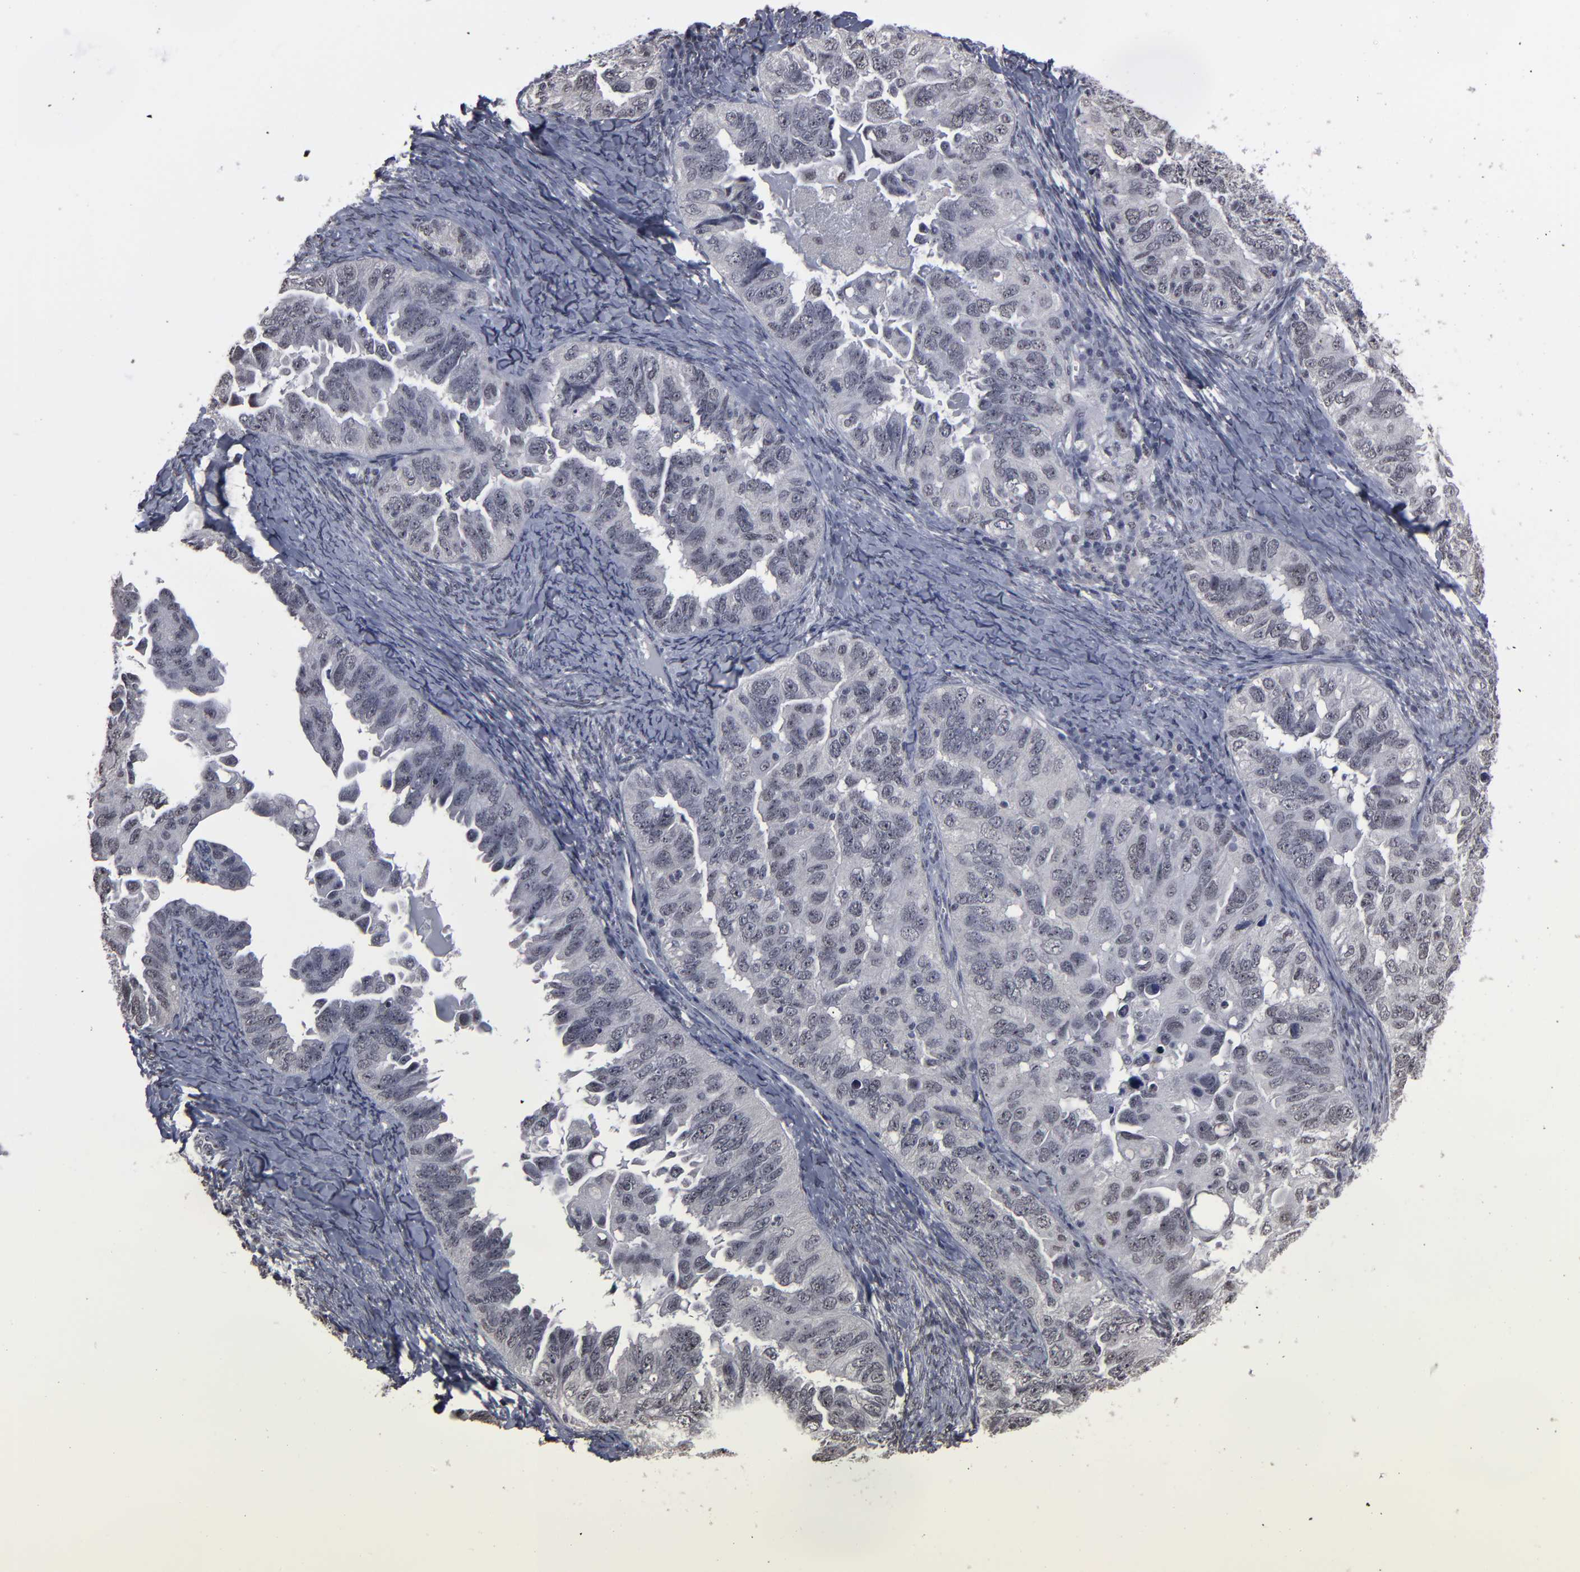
{"staining": {"intensity": "negative", "quantity": "none", "location": "none"}, "tissue": "ovarian cancer", "cell_type": "Tumor cells", "image_type": "cancer", "snomed": [{"axis": "morphology", "description": "Cystadenocarcinoma, serous, NOS"}, {"axis": "topography", "description": "Ovary"}], "caption": "An image of ovarian cancer stained for a protein displays no brown staining in tumor cells.", "gene": "SSRP1", "patient": {"sex": "female", "age": 82}}